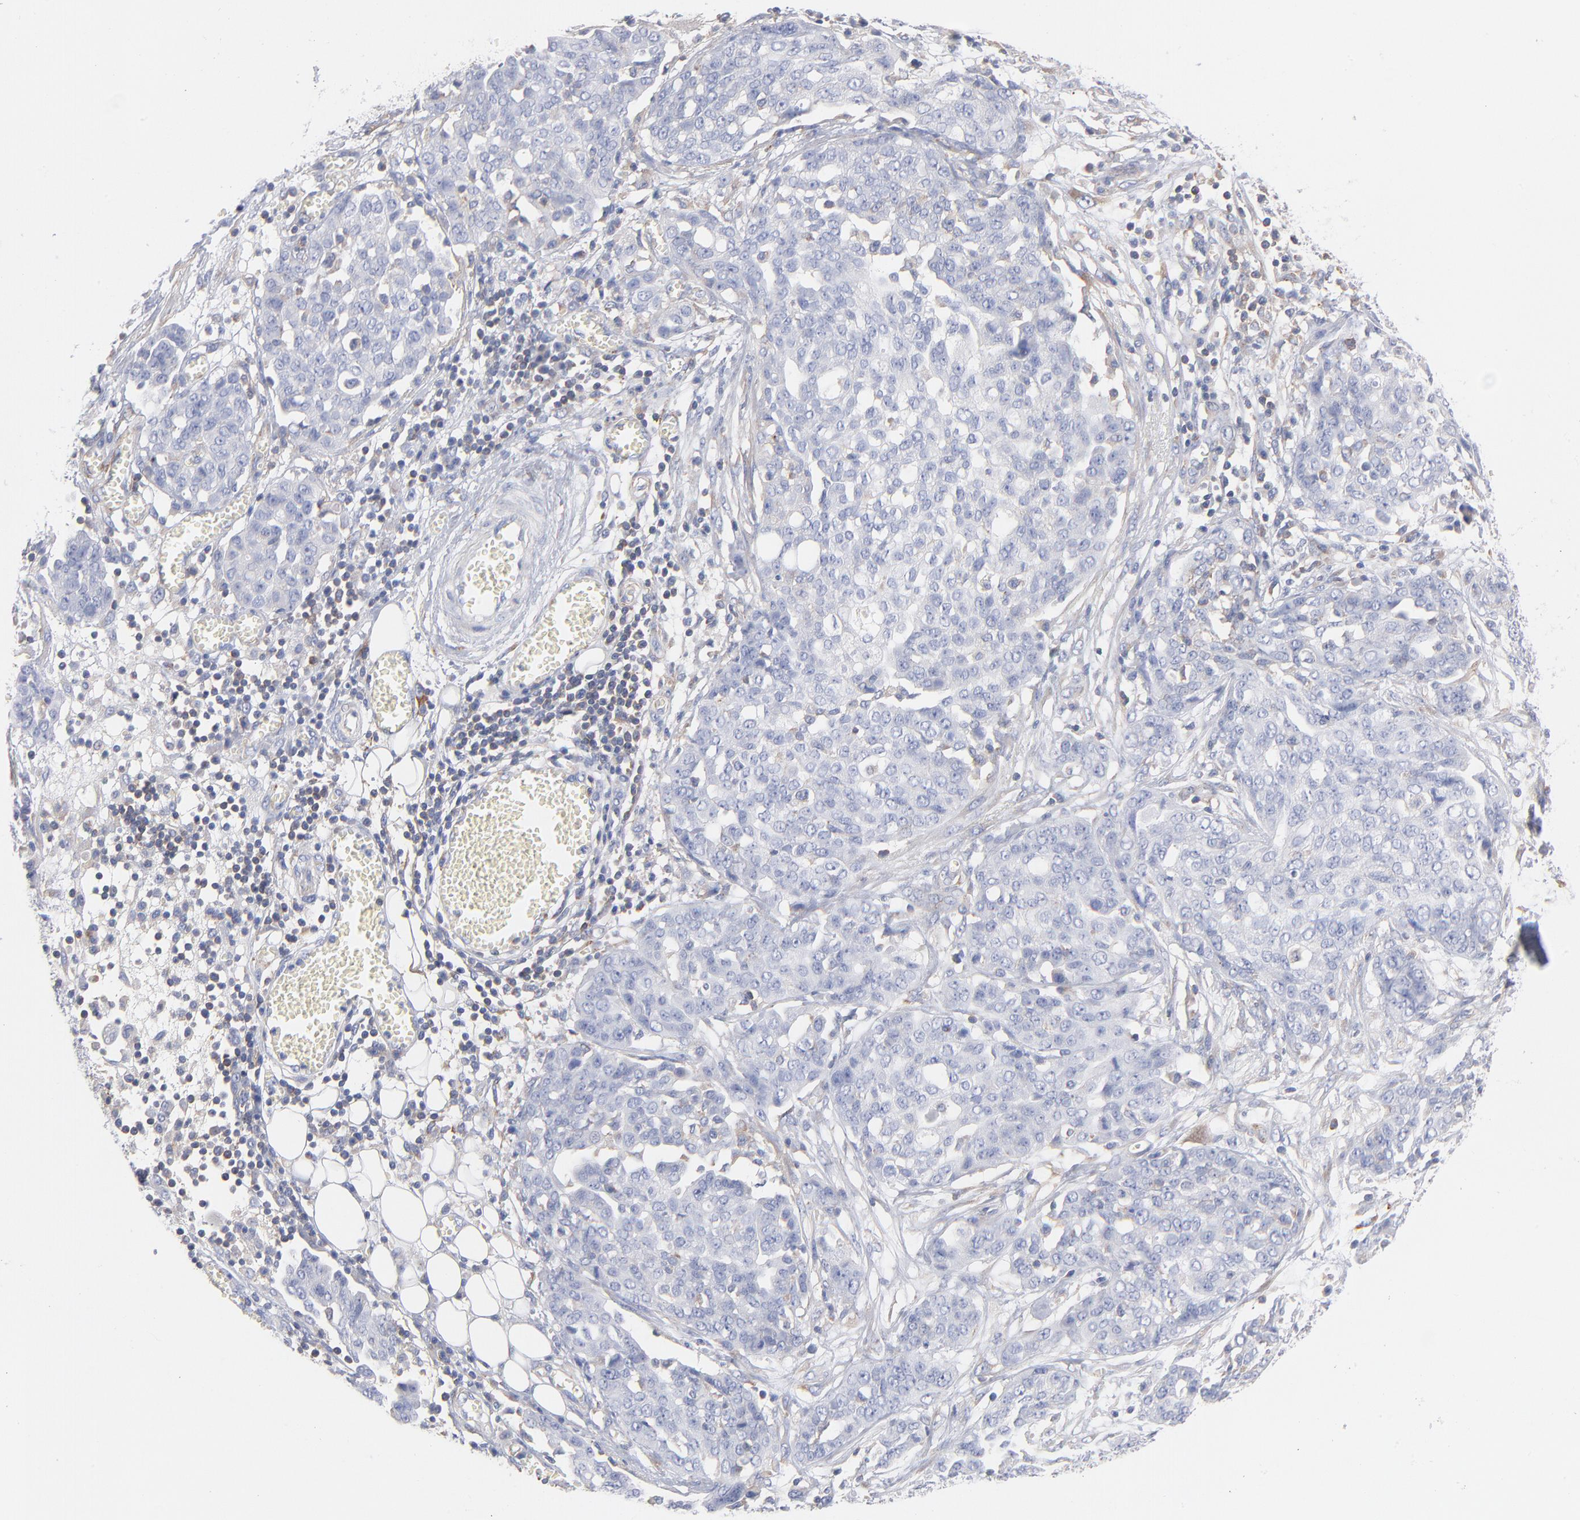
{"staining": {"intensity": "negative", "quantity": "none", "location": "none"}, "tissue": "ovarian cancer", "cell_type": "Tumor cells", "image_type": "cancer", "snomed": [{"axis": "morphology", "description": "Cystadenocarcinoma, serous, NOS"}, {"axis": "topography", "description": "Soft tissue"}, {"axis": "topography", "description": "Ovary"}], "caption": "Immunohistochemistry of ovarian serous cystadenocarcinoma shows no staining in tumor cells.", "gene": "SEPTIN6", "patient": {"sex": "female", "age": 57}}